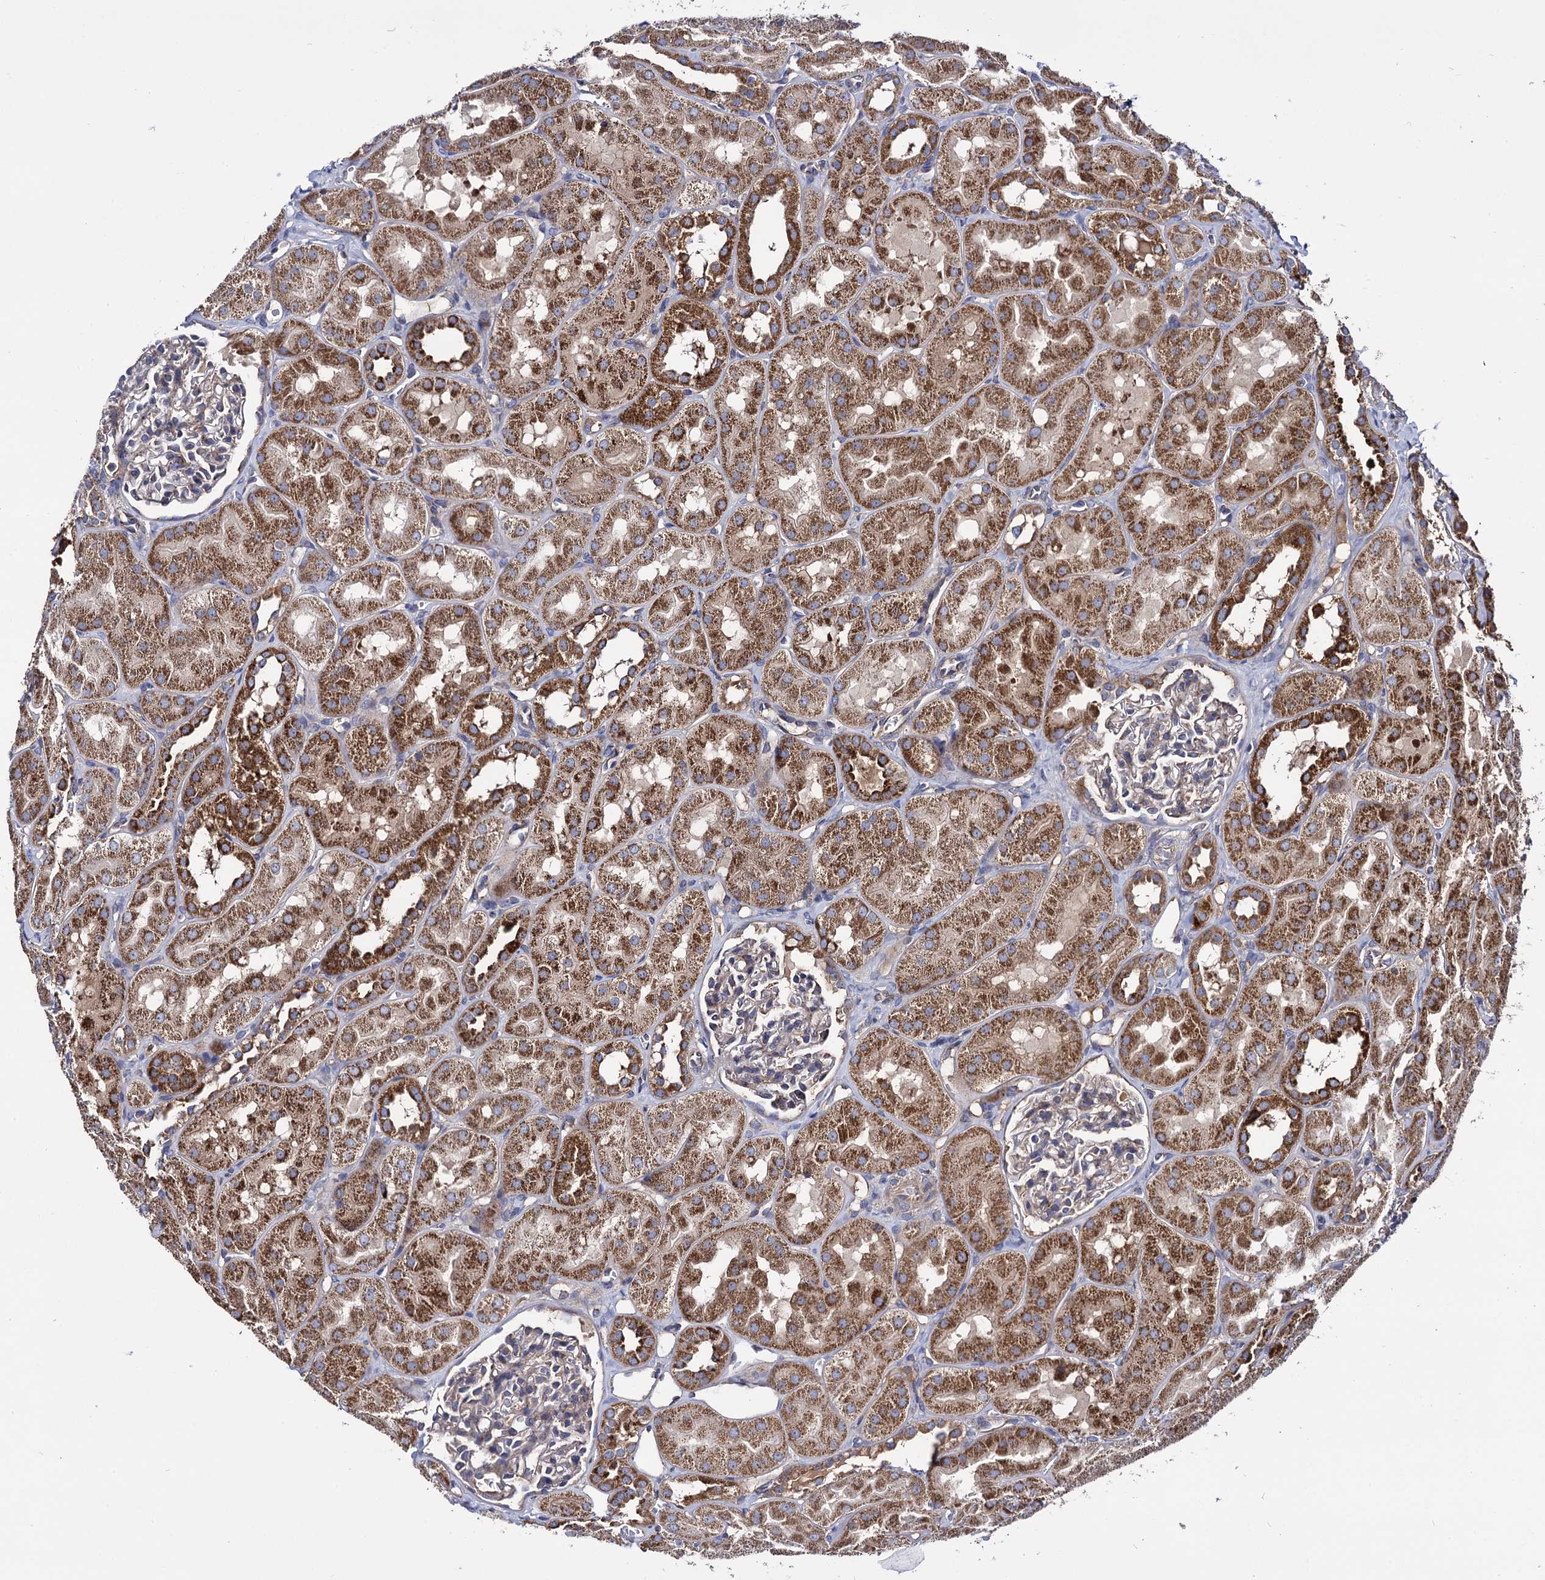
{"staining": {"intensity": "negative", "quantity": "none", "location": "none"}, "tissue": "kidney", "cell_type": "Cells in glomeruli", "image_type": "normal", "snomed": [{"axis": "morphology", "description": "Normal tissue, NOS"}, {"axis": "topography", "description": "Kidney"}, {"axis": "topography", "description": "Urinary bladder"}], "caption": "Cells in glomeruli are negative for protein expression in normal human kidney. (DAB IHC with hematoxylin counter stain).", "gene": "IQCH", "patient": {"sex": "male", "age": 16}}